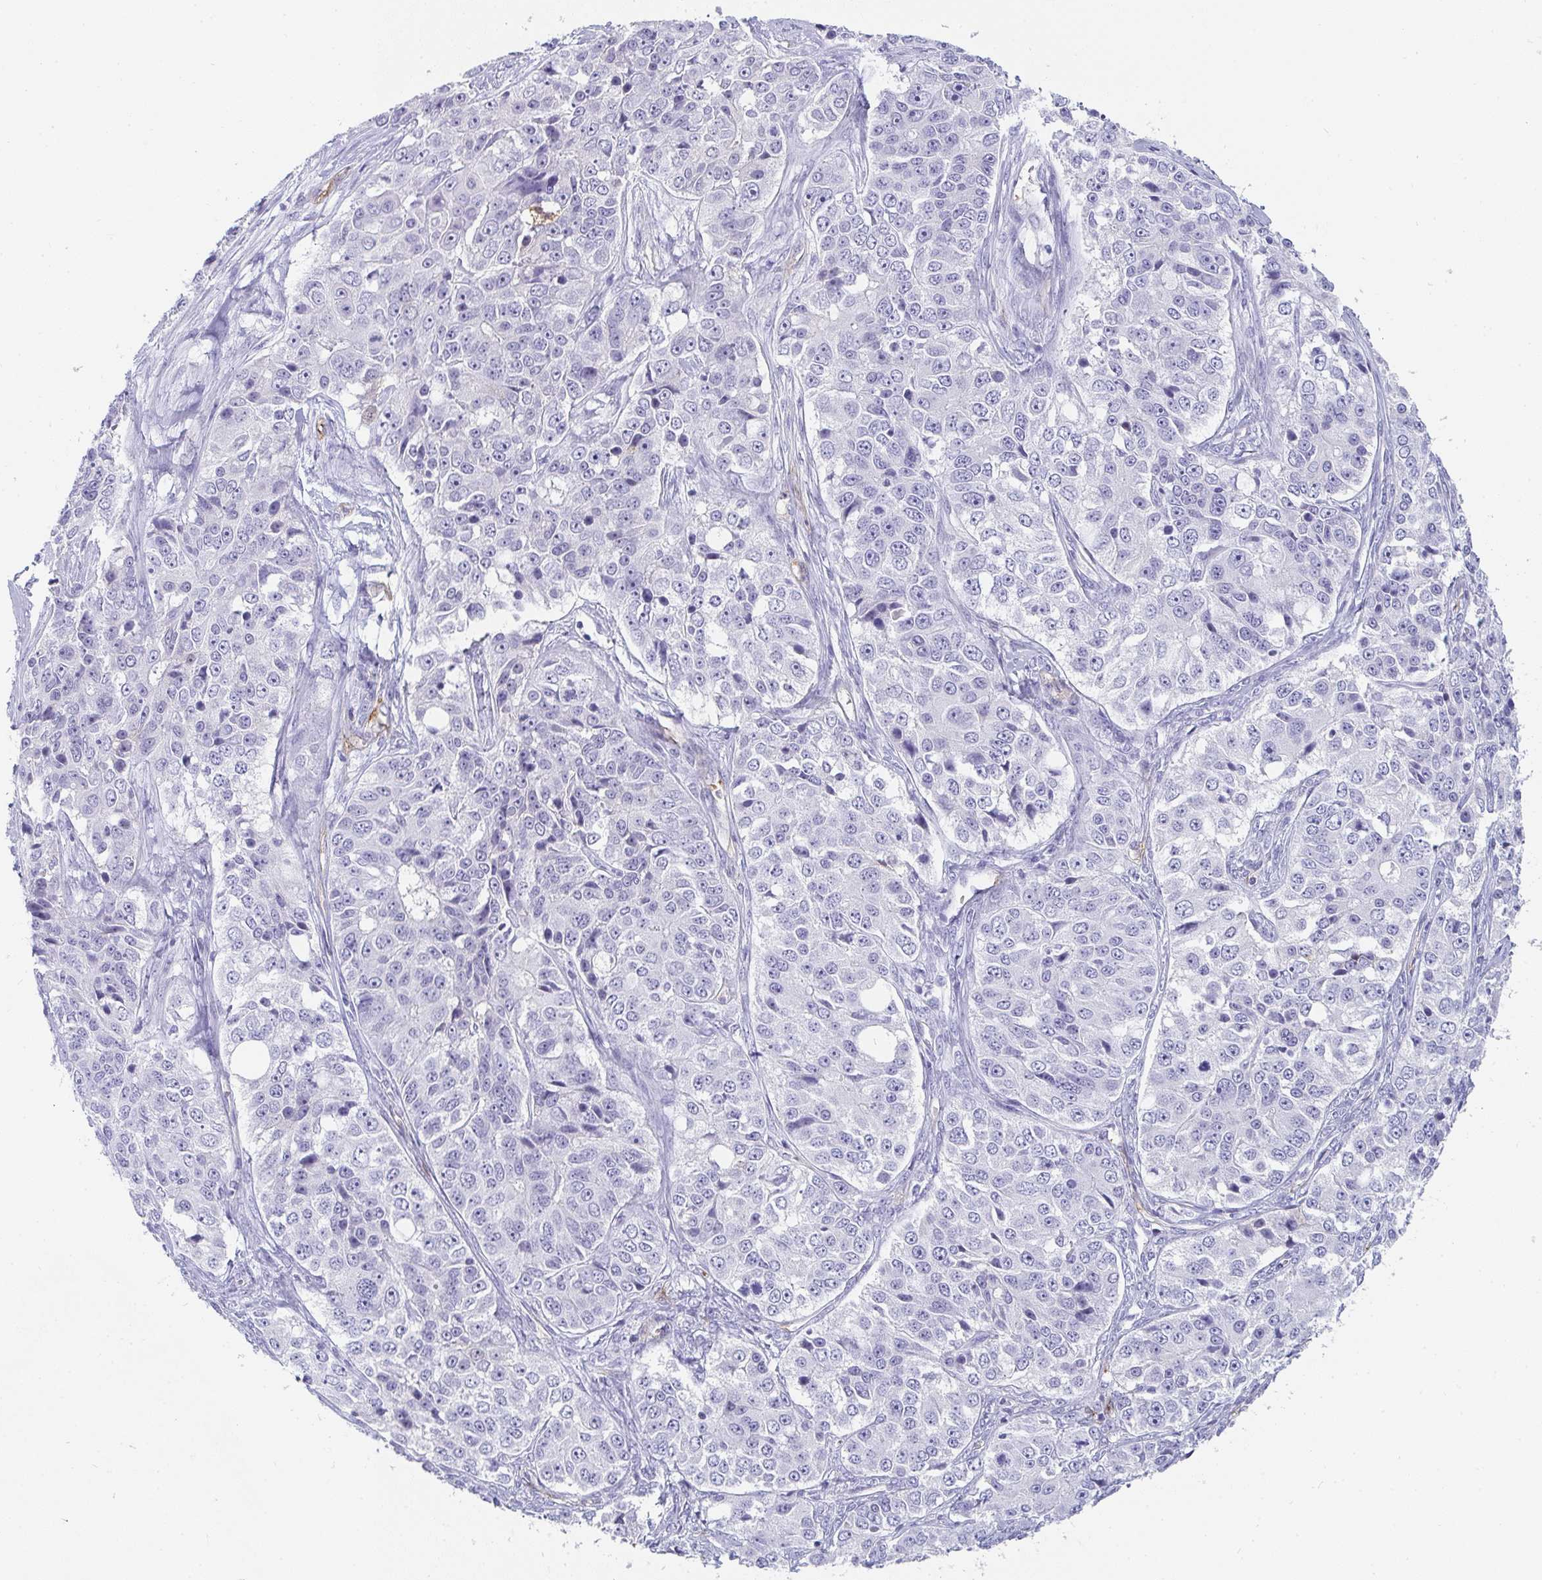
{"staining": {"intensity": "negative", "quantity": "none", "location": "none"}, "tissue": "ovarian cancer", "cell_type": "Tumor cells", "image_type": "cancer", "snomed": [{"axis": "morphology", "description": "Carcinoma, endometroid"}, {"axis": "topography", "description": "Ovary"}], "caption": "The immunohistochemistry image has no significant staining in tumor cells of ovarian endometroid carcinoma tissue. (IHC, brightfield microscopy, high magnification).", "gene": "PRND", "patient": {"sex": "female", "age": 51}}